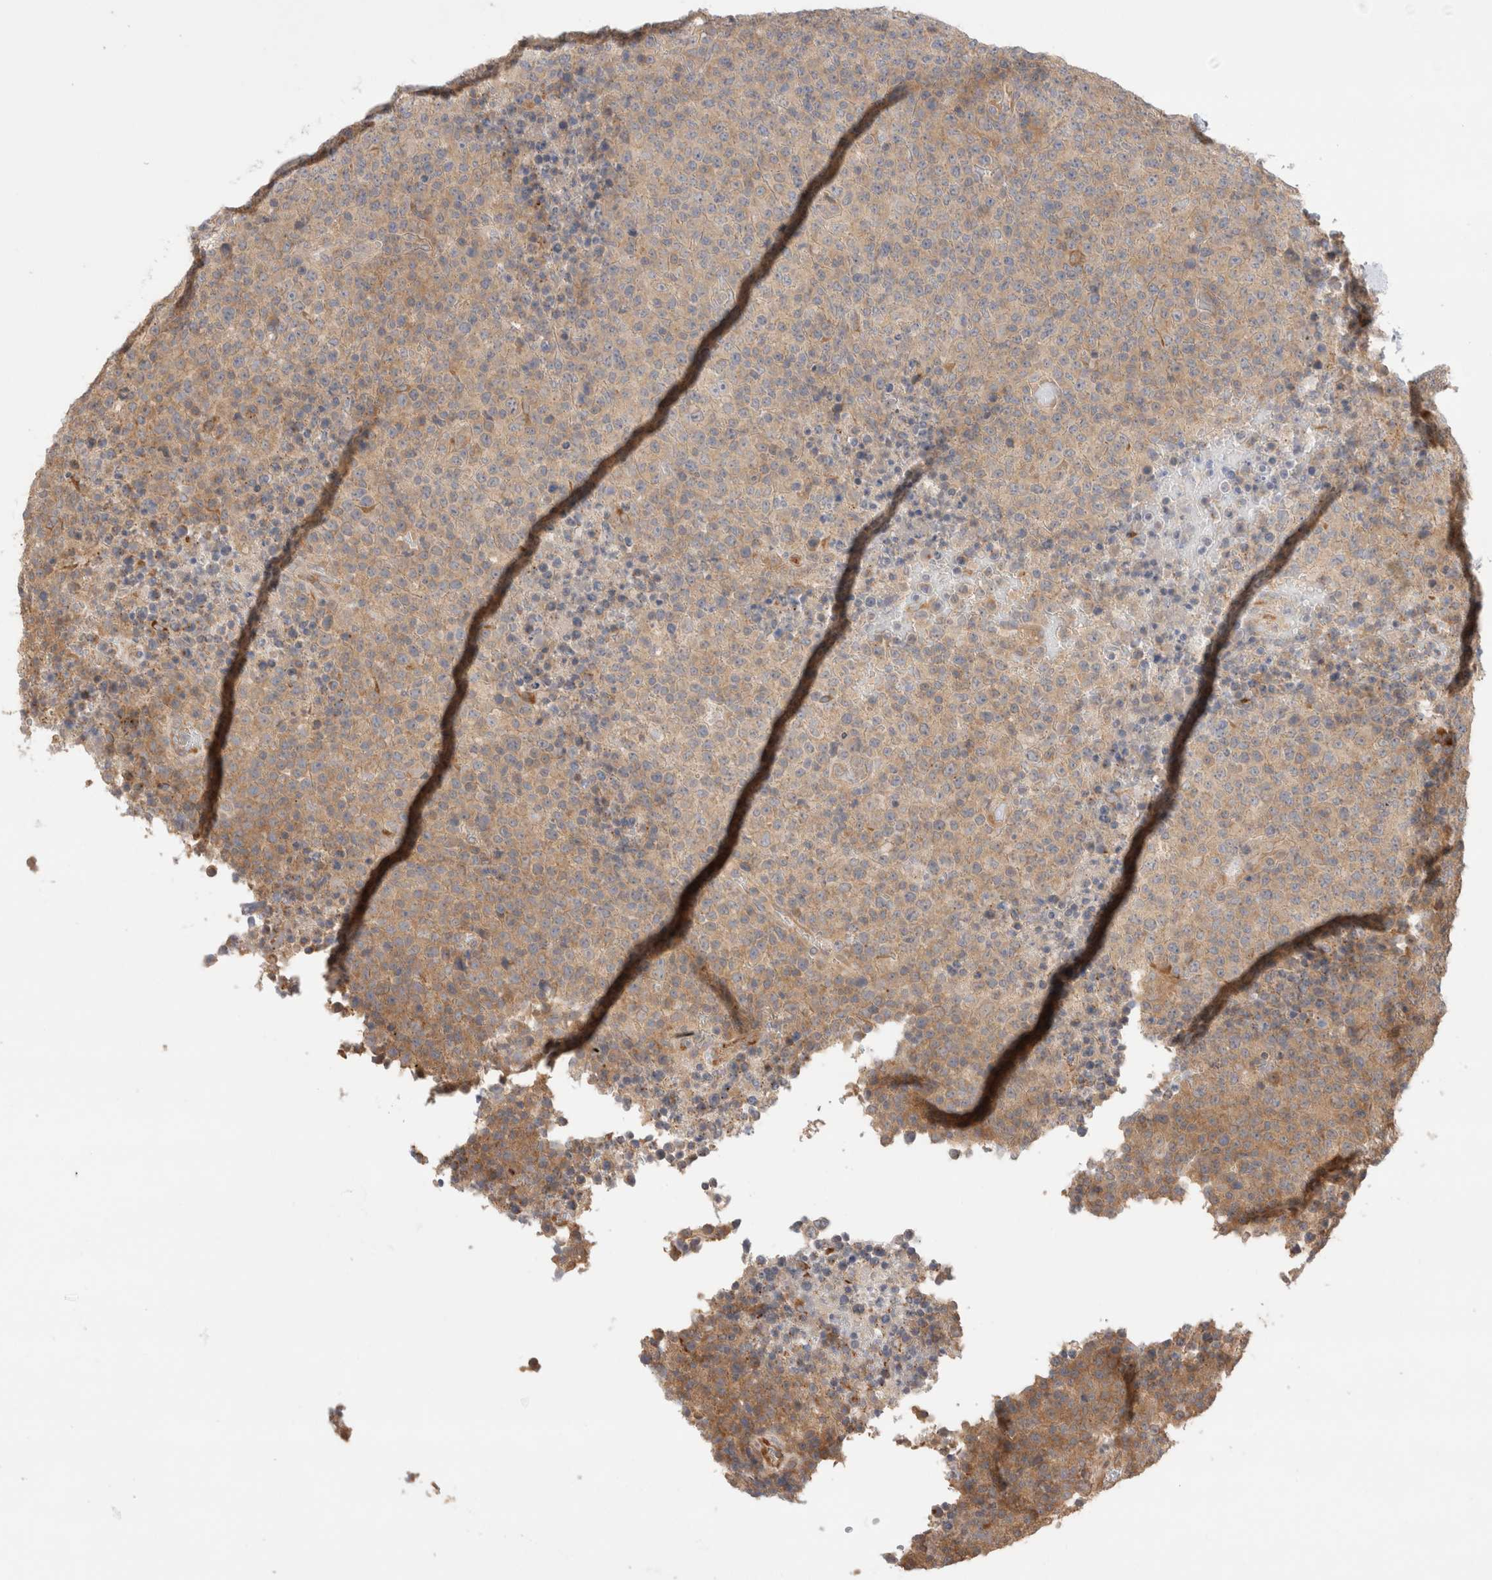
{"staining": {"intensity": "weak", "quantity": "25%-75%", "location": "cytoplasmic/membranous"}, "tissue": "lymphoma", "cell_type": "Tumor cells", "image_type": "cancer", "snomed": [{"axis": "morphology", "description": "Malignant lymphoma, non-Hodgkin's type, High grade"}, {"axis": "topography", "description": "Lymph node"}], "caption": "High-power microscopy captured an immunohistochemistry (IHC) photomicrograph of high-grade malignant lymphoma, non-Hodgkin's type, revealing weak cytoplasmic/membranous staining in about 25%-75% of tumor cells. (DAB (3,3'-diaminobenzidine) IHC with brightfield microscopy, high magnification).", "gene": "VPS28", "patient": {"sex": "male", "age": 13}}